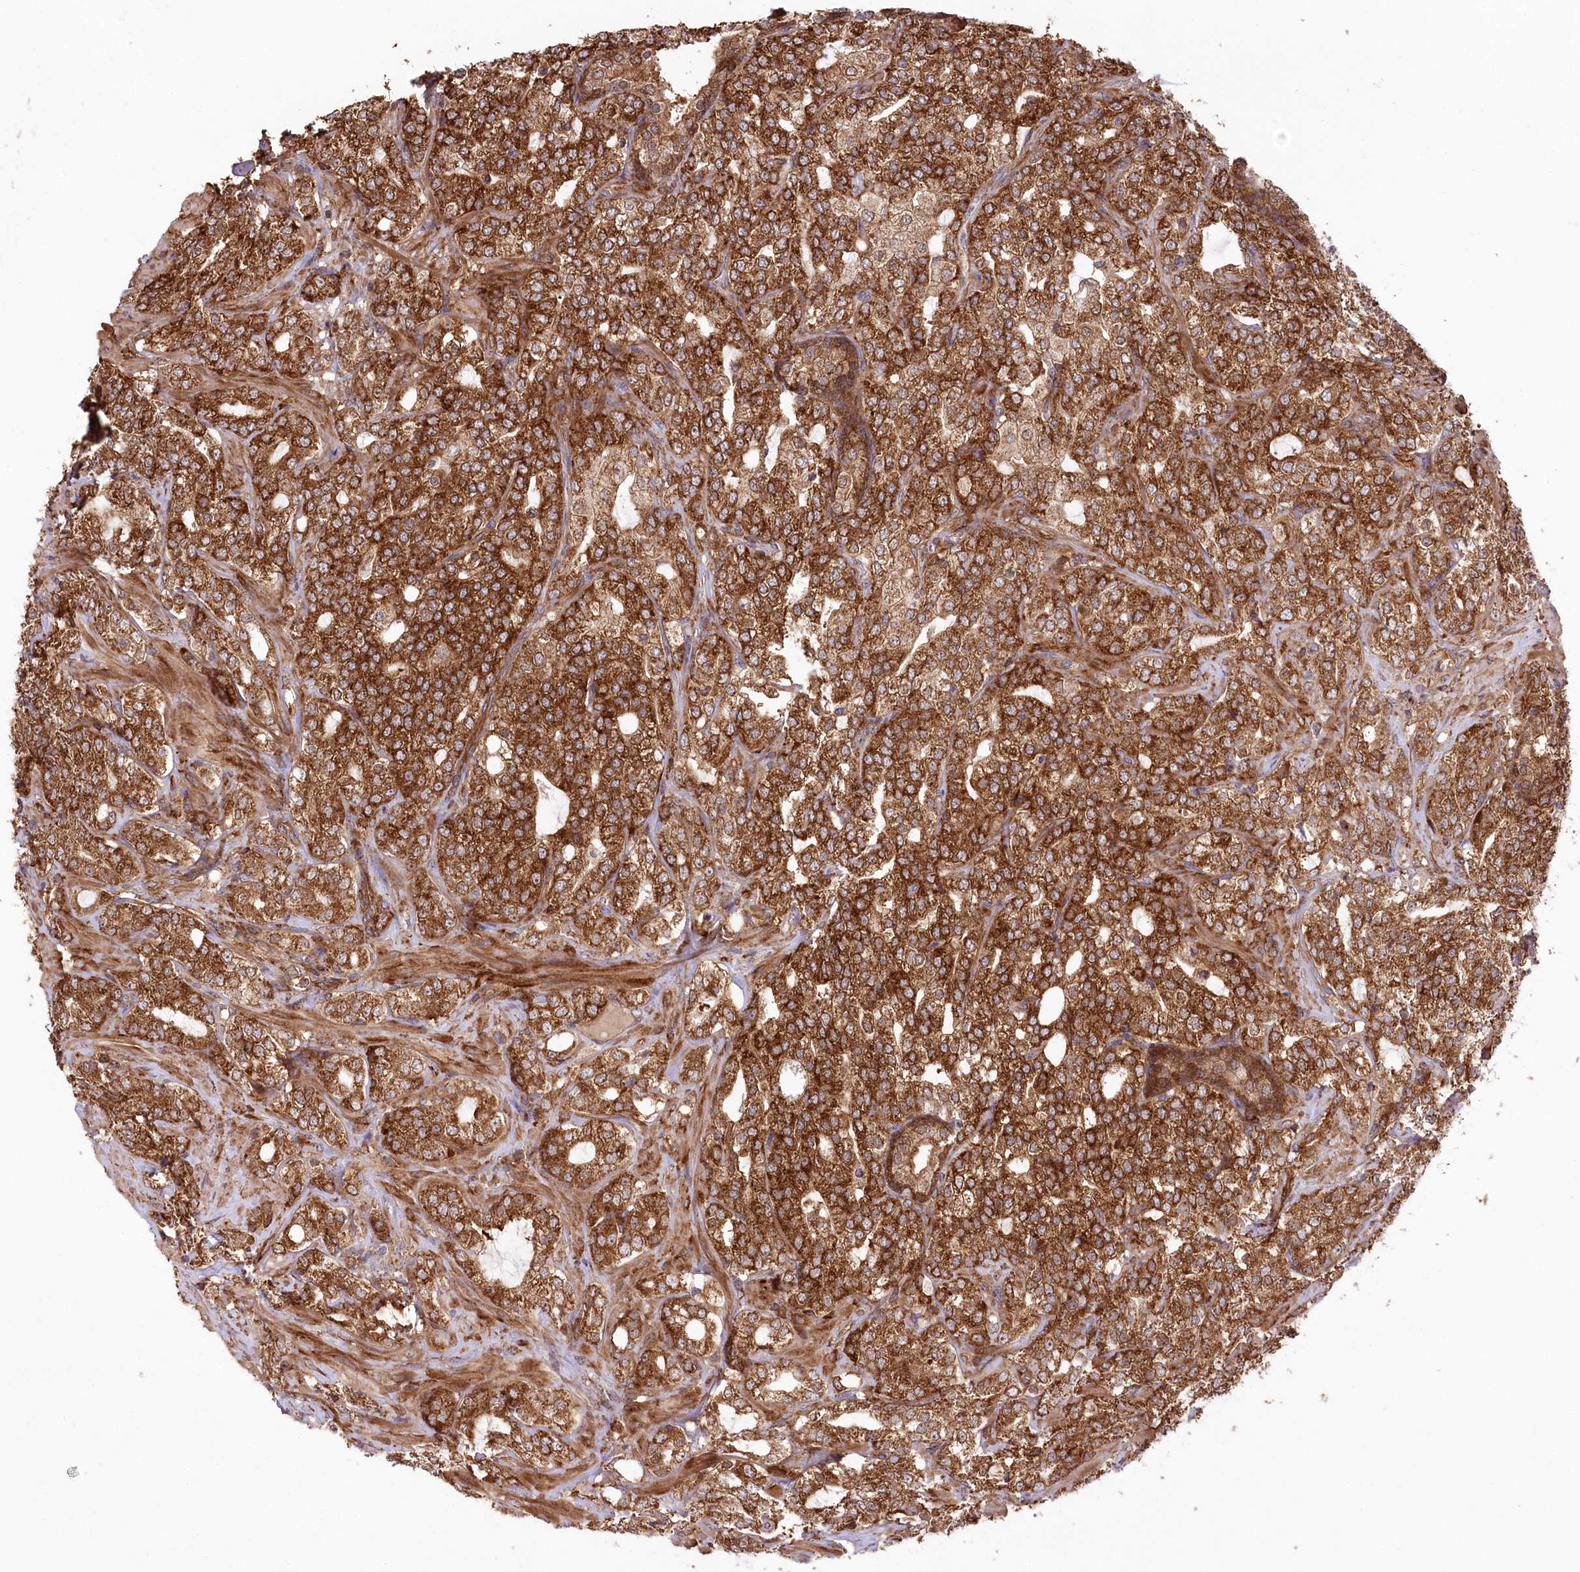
{"staining": {"intensity": "strong", "quantity": ">75%", "location": "cytoplasmic/membranous"}, "tissue": "prostate cancer", "cell_type": "Tumor cells", "image_type": "cancer", "snomed": [{"axis": "morphology", "description": "Adenocarcinoma, High grade"}, {"axis": "topography", "description": "Prostate"}], "caption": "Immunohistochemical staining of prostate high-grade adenocarcinoma reveals high levels of strong cytoplasmic/membranous positivity in approximately >75% of tumor cells.", "gene": "CCDC91", "patient": {"sex": "male", "age": 64}}